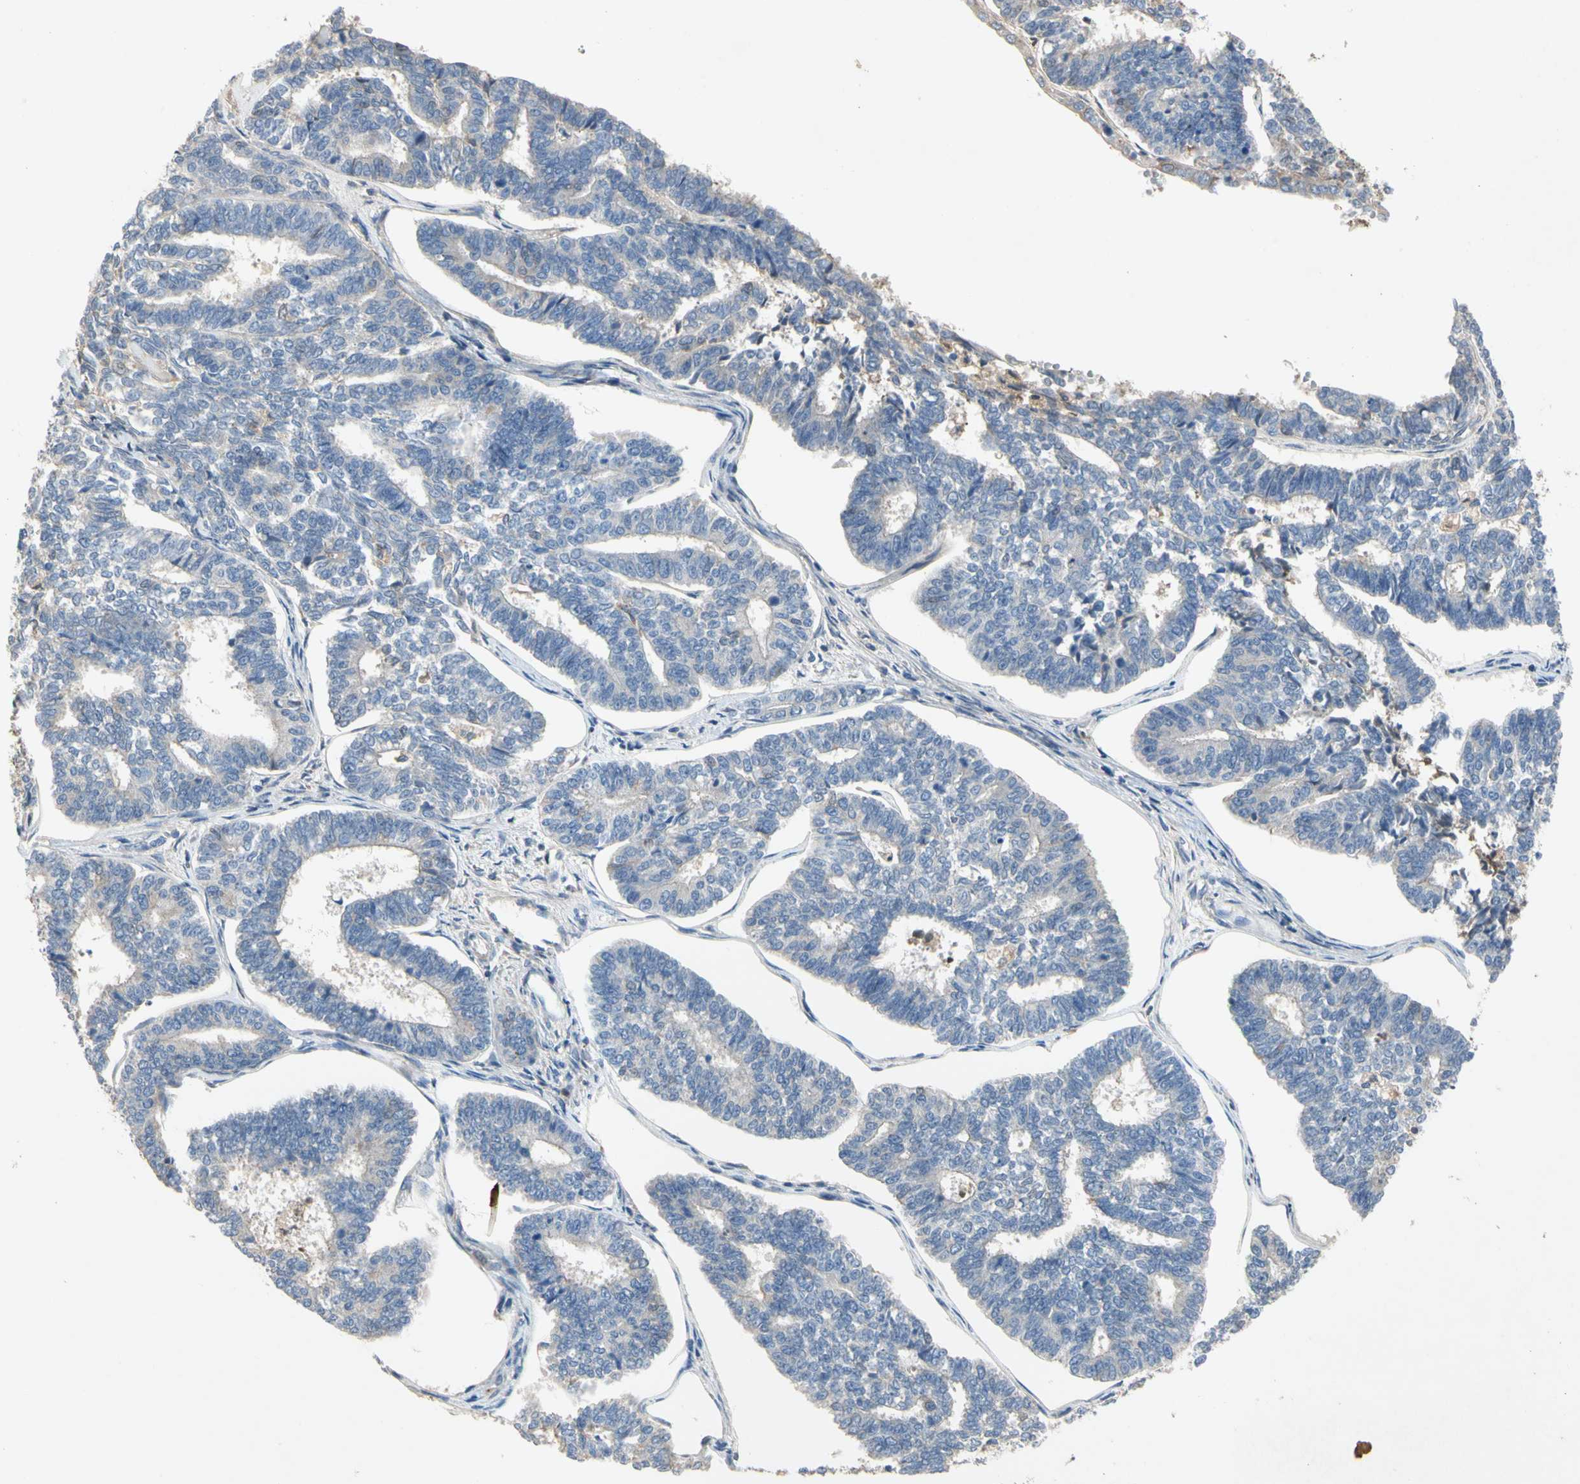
{"staining": {"intensity": "negative", "quantity": "none", "location": "none"}, "tissue": "endometrial cancer", "cell_type": "Tumor cells", "image_type": "cancer", "snomed": [{"axis": "morphology", "description": "Adenocarcinoma, NOS"}, {"axis": "topography", "description": "Endometrium"}], "caption": "The immunohistochemistry photomicrograph has no significant staining in tumor cells of endometrial adenocarcinoma tissue.", "gene": "CRTAC1", "patient": {"sex": "female", "age": 70}}